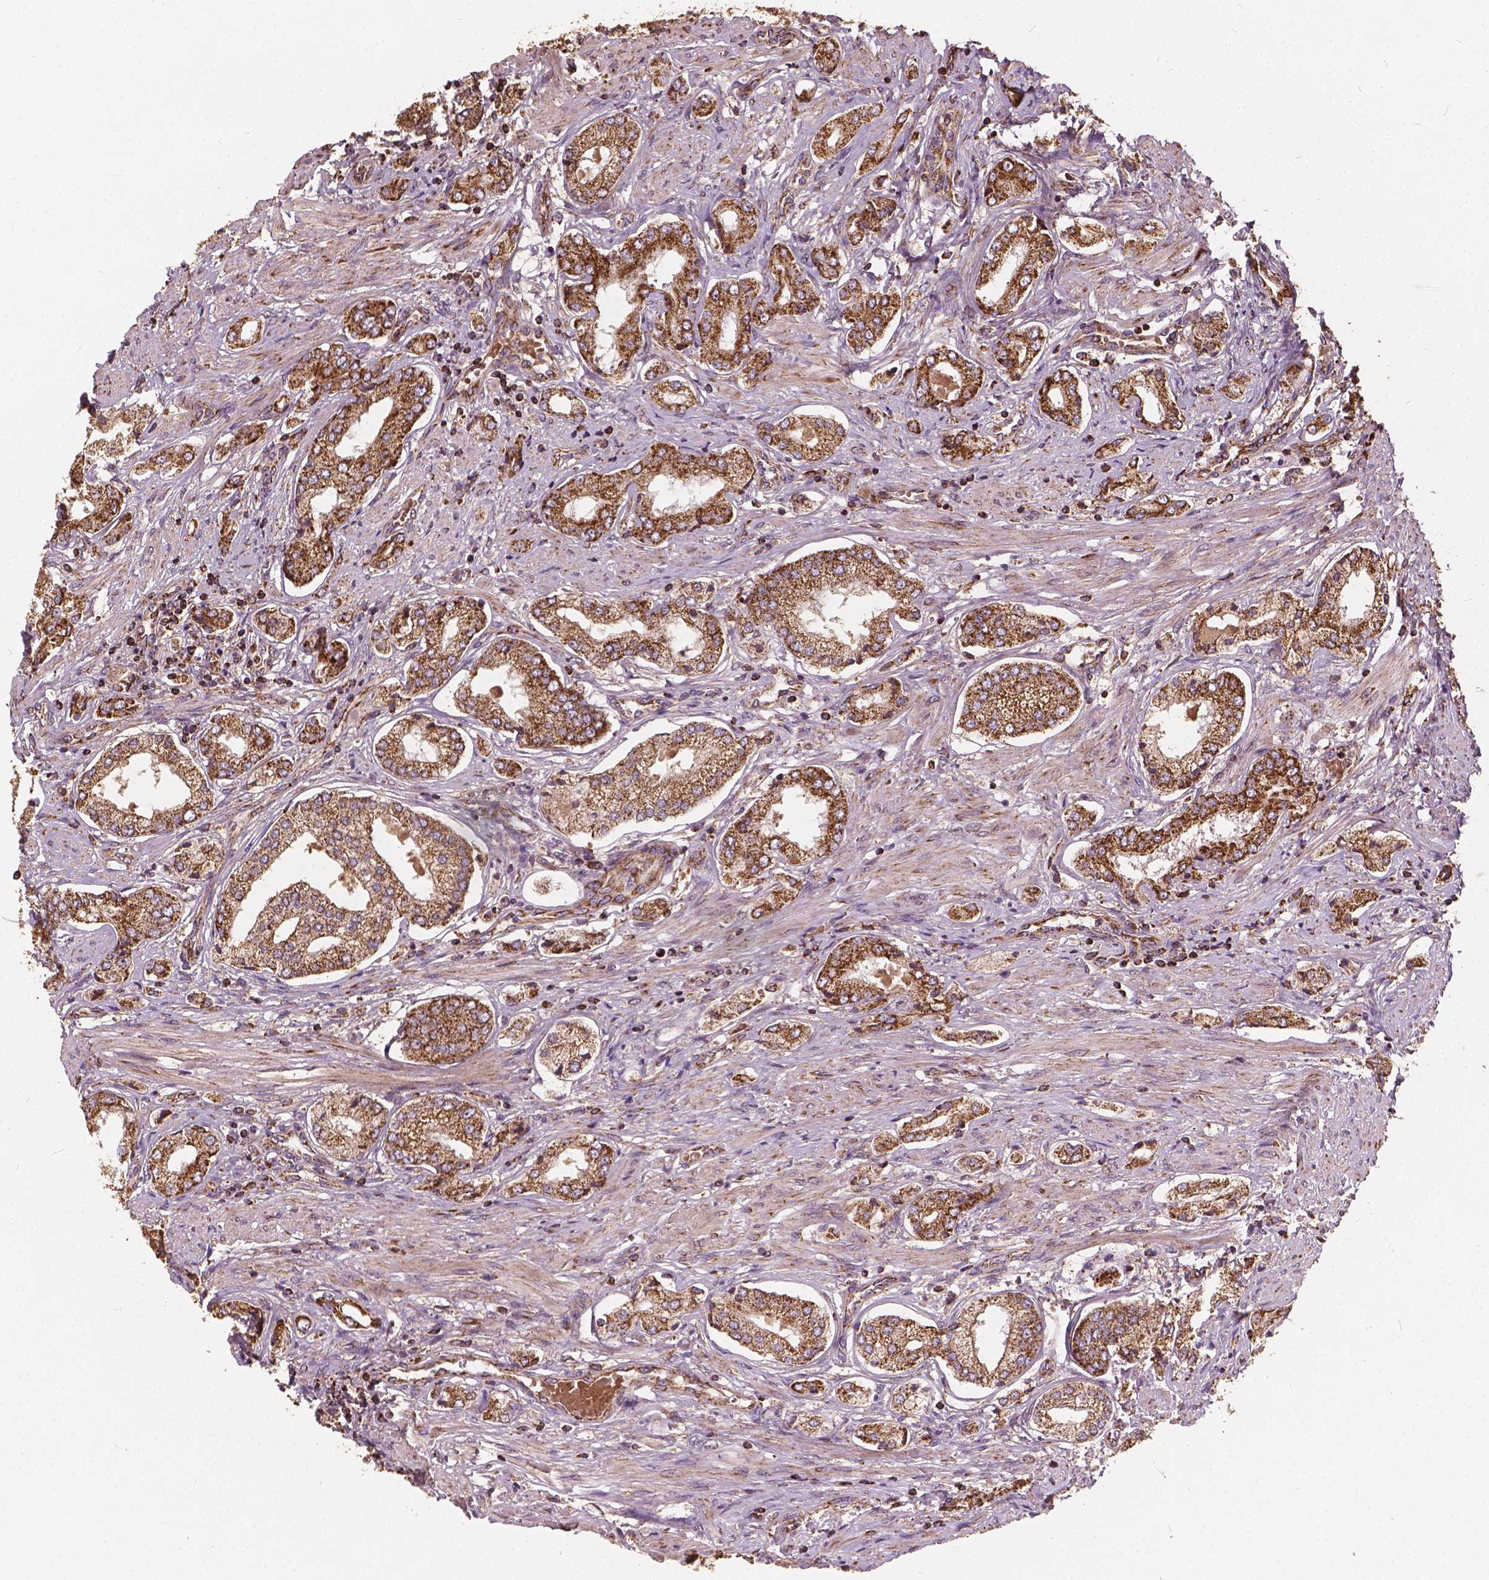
{"staining": {"intensity": "strong", "quantity": ">75%", "location": "cytoplasmic/membranous"}, "tissue": "prostate cancer", "cell_type": "Tumor cells", "image_type": "cancer", "snomed": [{"axis": "morphology", "description": "Adenocarcinoma, NOS"}, {"axis": "topography", "description": "Prostate"}], "caption": "Strong cytoplasmic/membranous protein positivity is present in about >75% of tumor cells in prostate adenocarcinoma.", "gene": "UBXN2A", "patient": {"sex": "male", "age": 63}}